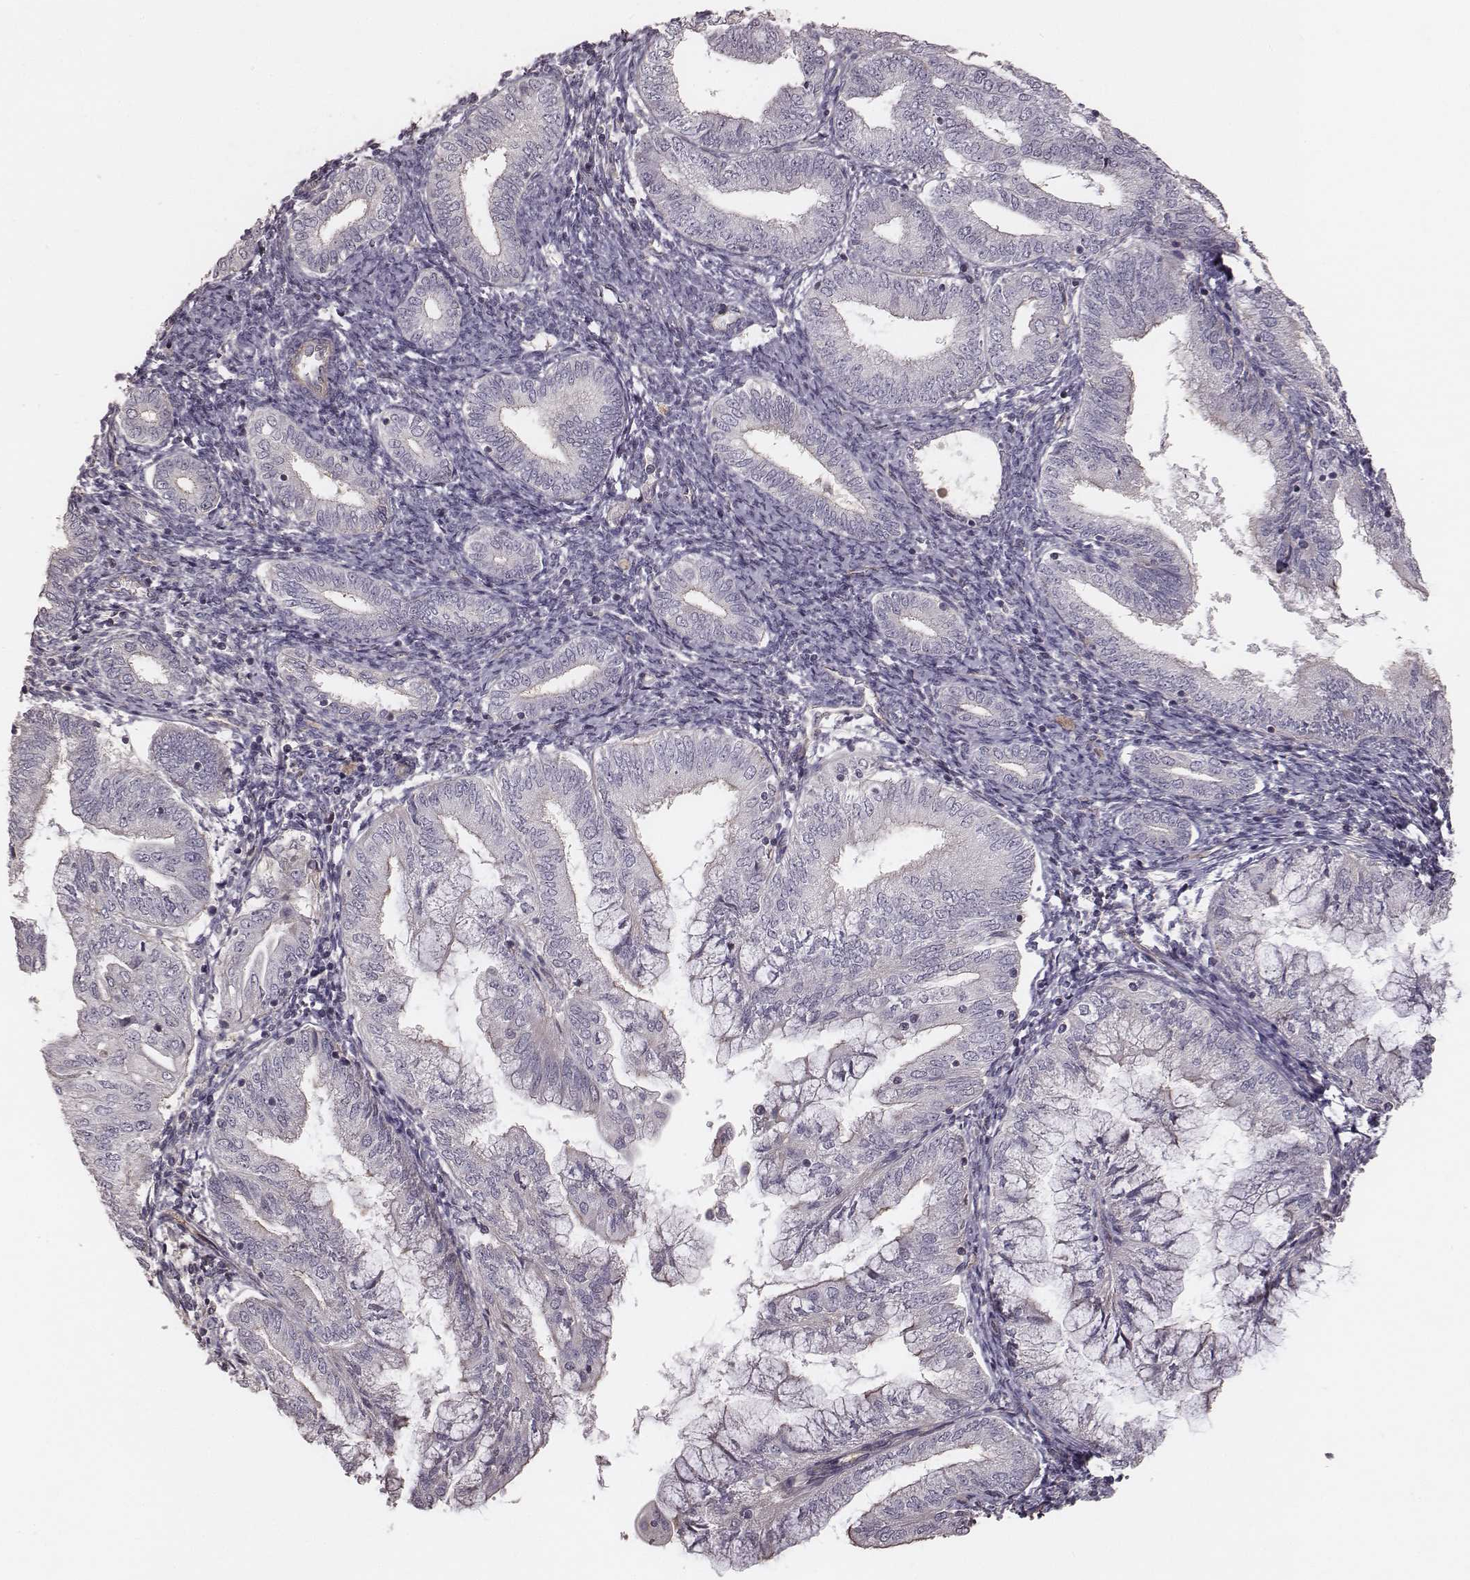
{"staining": {"intensity": "negative", "quantity": "none", "location": "none"}, "tissue": "endometrial cancer", "cell_type": "Tumor cells", "image_type": "cancer", "snomed": [{"axis": "morphology", "description": "Adenocarcinoma, NOS"}, {"axis": "topography", "description": "Endometrium"}], "caption": "There is no significant positivity in tumor cells of endometrial adenocarcinoma.", "gene": "OTOGL", "patient": {"sex": "female", "age": 55}}